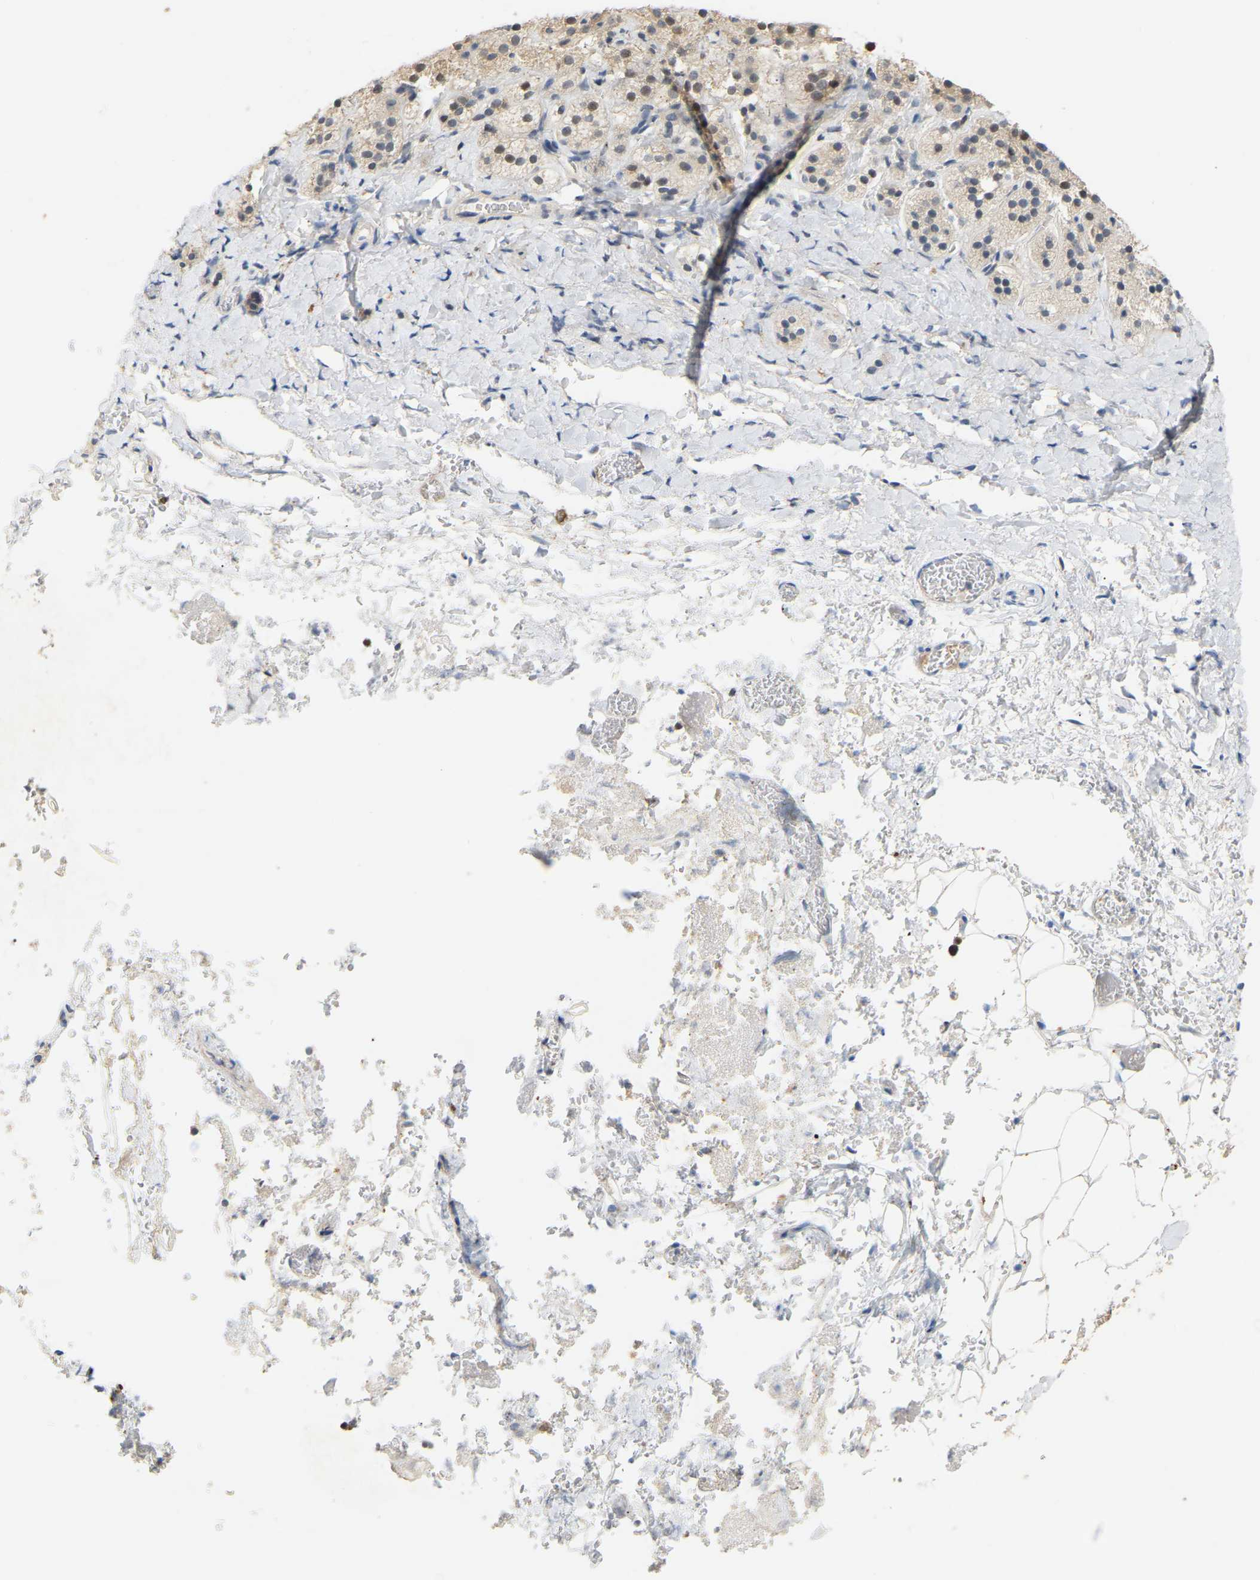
{"staining": {"intensity": "moderate", "quantity": "25%-75%", "location": "cytoplasmic/membranous,nuclear"}, "tissue": "adrenal gland", "cell_type": "Glandular cells", "image_type": "normal", "snomed": [{"axis": "morphology", "description": "Normal tissue, NOS"}, {"axis": "topography", "description": "Adrenal gland"}], "caption": "High-magnification brightfield microscopy of unremarkable adrenal gland stained with DAB (brown) and counterstained with hematoxylin (blue). glandular cells exhibit moderate cytoplasmic/membranous,nuclear expression is seen in about25%-75% of cells. Using DAB (brown) and hematoxylin (blue) stains, captured at high magnification using brightfield microscopy.", "gene": "PTPN4", "patient": {"sex": "female", "age": 44}}